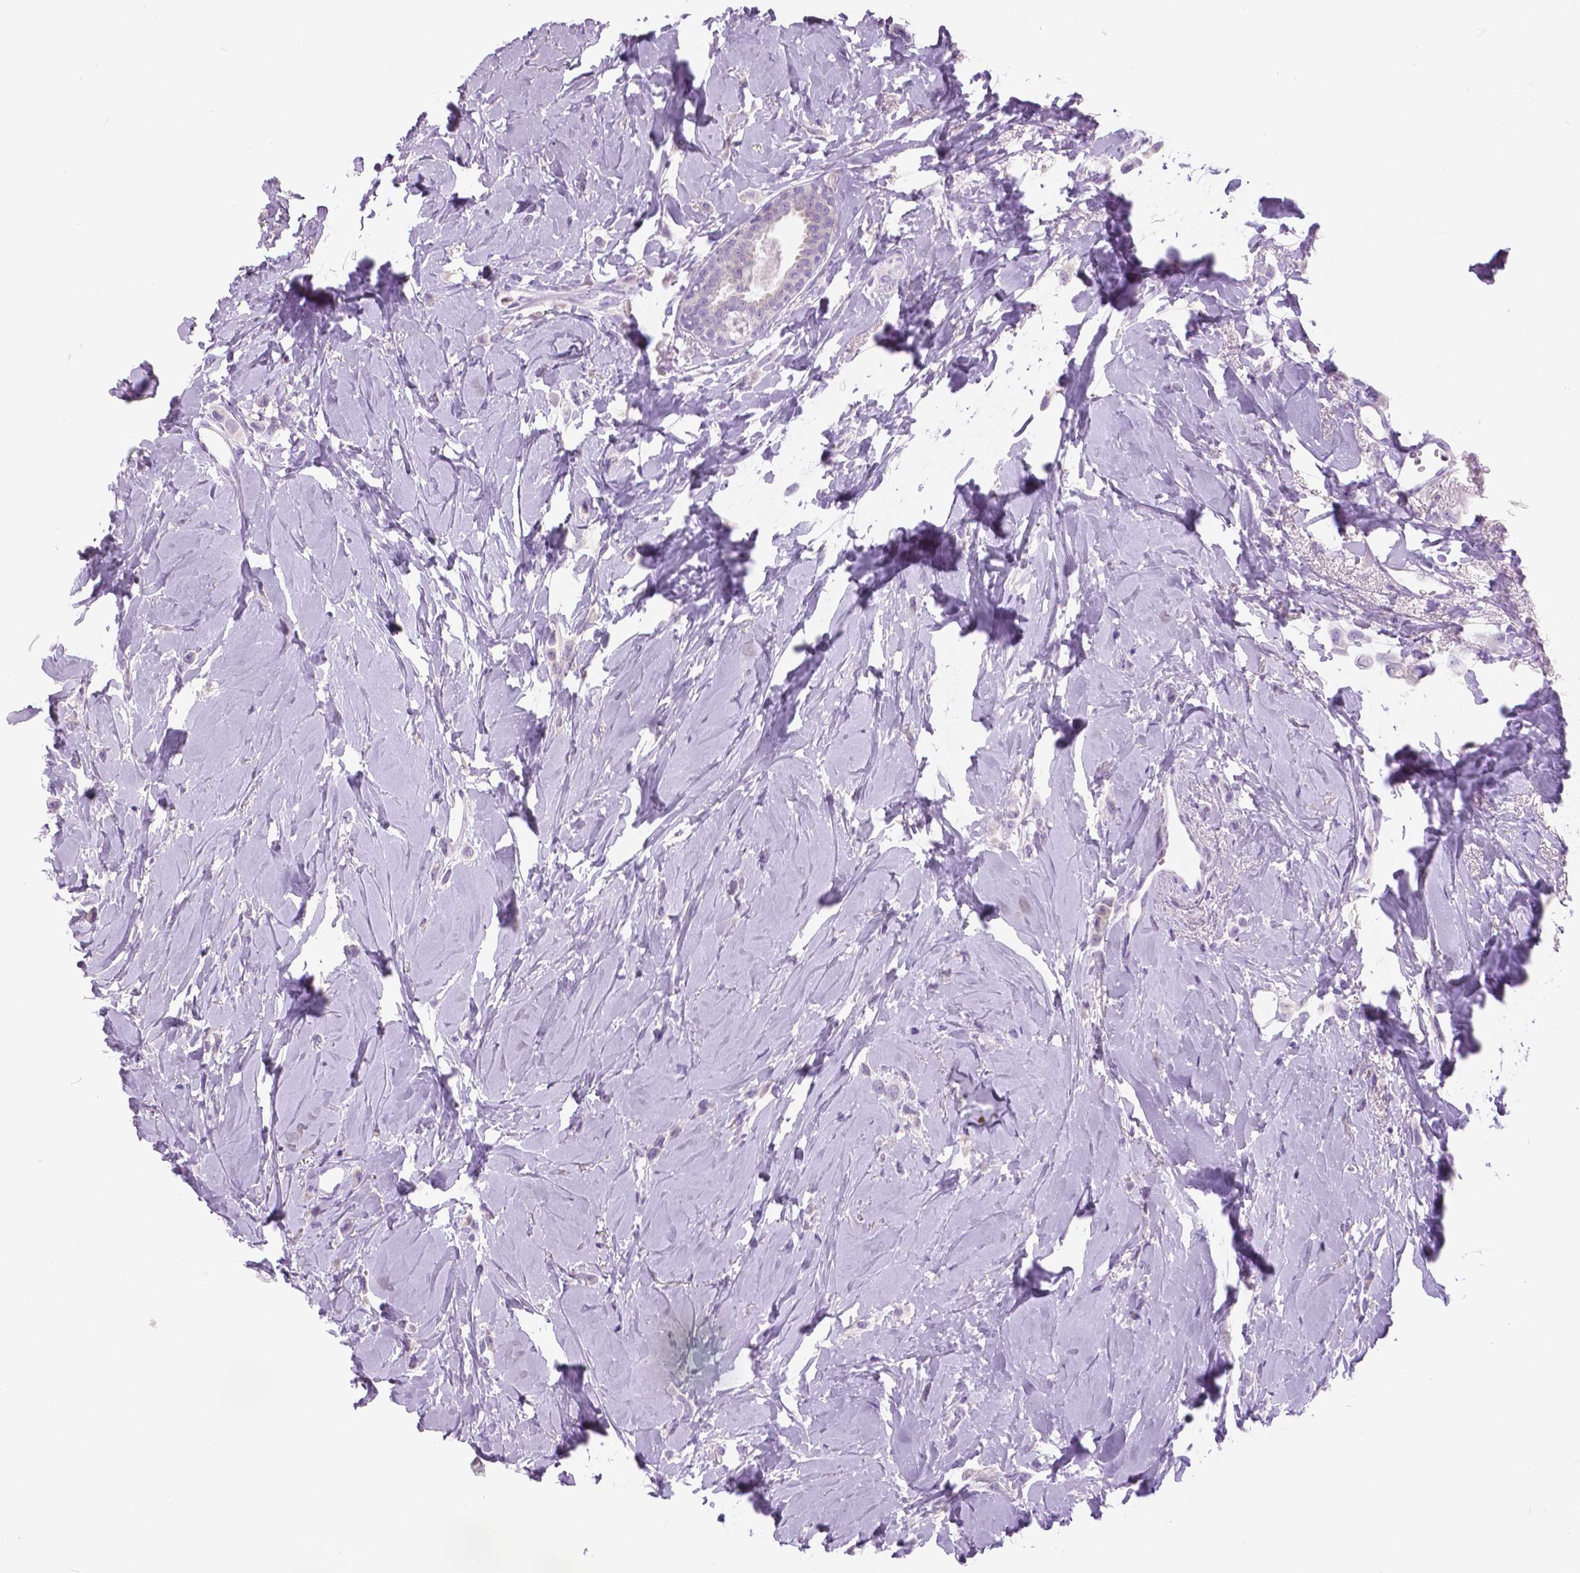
{"staining": {"intensity": "negative", "quantity": "none", "location": "none"}, "tissue": "breast cancer", "cell_type": "Tumor cells", "image_type": "cancer", "snomed": [{"axis": "morphology", "description": "Lobular carcinoma"}, {"axis": "topography", "description": "Breast"}], "caption": "This is an IHC photomicrograph of breast cancer (lobular carcinoma). There is no expression in tumor cells.", "gene": "TP53TG5", "patient": {"sex": "female", "age": 66}}